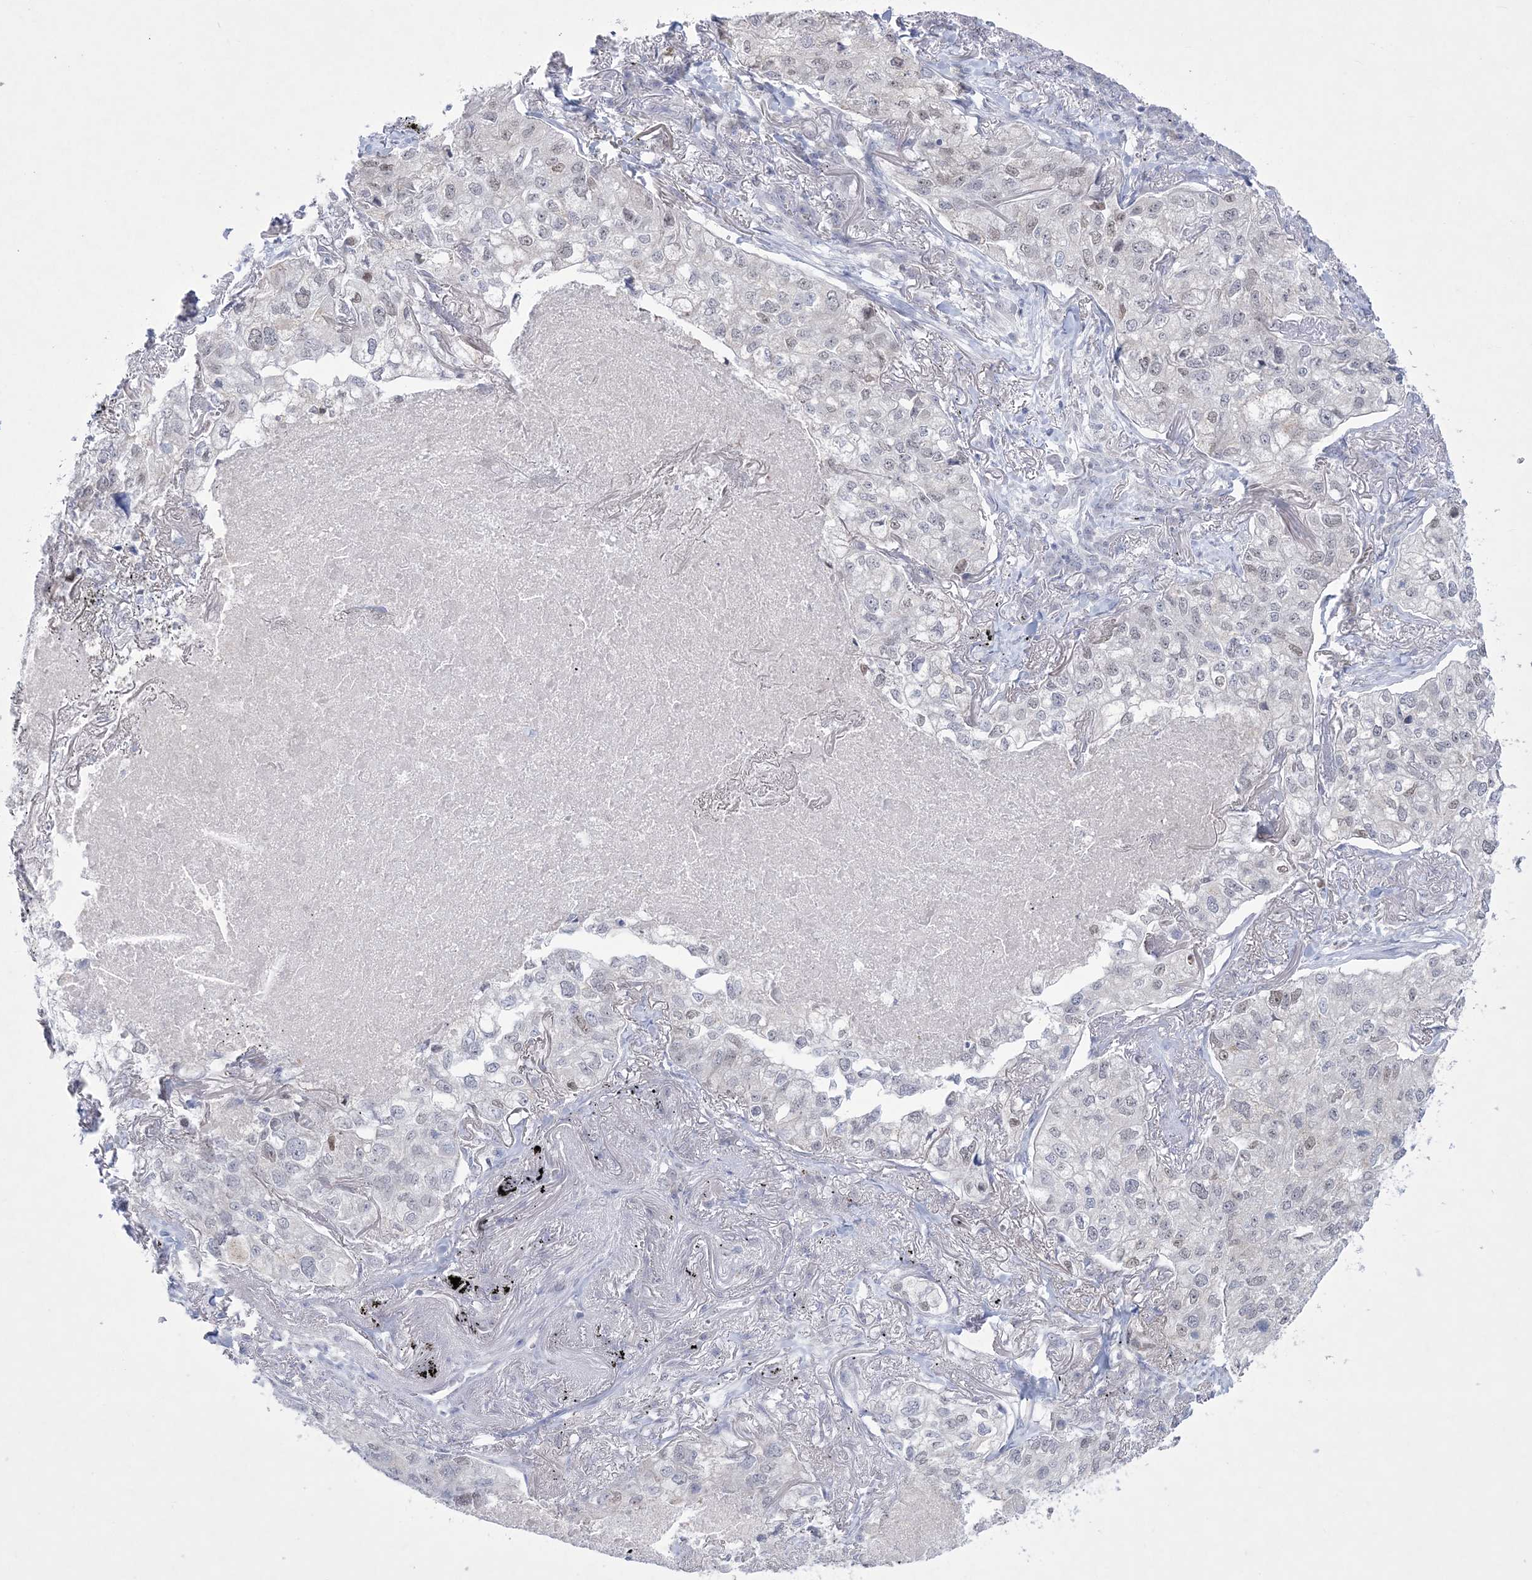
{"staining": {"intensity": "negative", "quantity": "none", "location": "none"}, "tissue": "lung cancer", "cell_type": "Tumor cells", "image_type": "cancer", "snomed": [{"axis": "morphology", "description": "Adenocarcinoma, NOS"}, {"axis": "topography", "description": "Lung"}], "caption": "This is a histopathology image of immunohistochemistry staining of adenocarcinoma (lung), which shows no positivity in tumor cells. The staining was performed using DAB to visualize the protein expression in brown, while the nuclei were stained in blue with hematoxylin (Magnification: 20x).", "gene": "WDR27", "patient": {"sex": "male", "age": 65}}